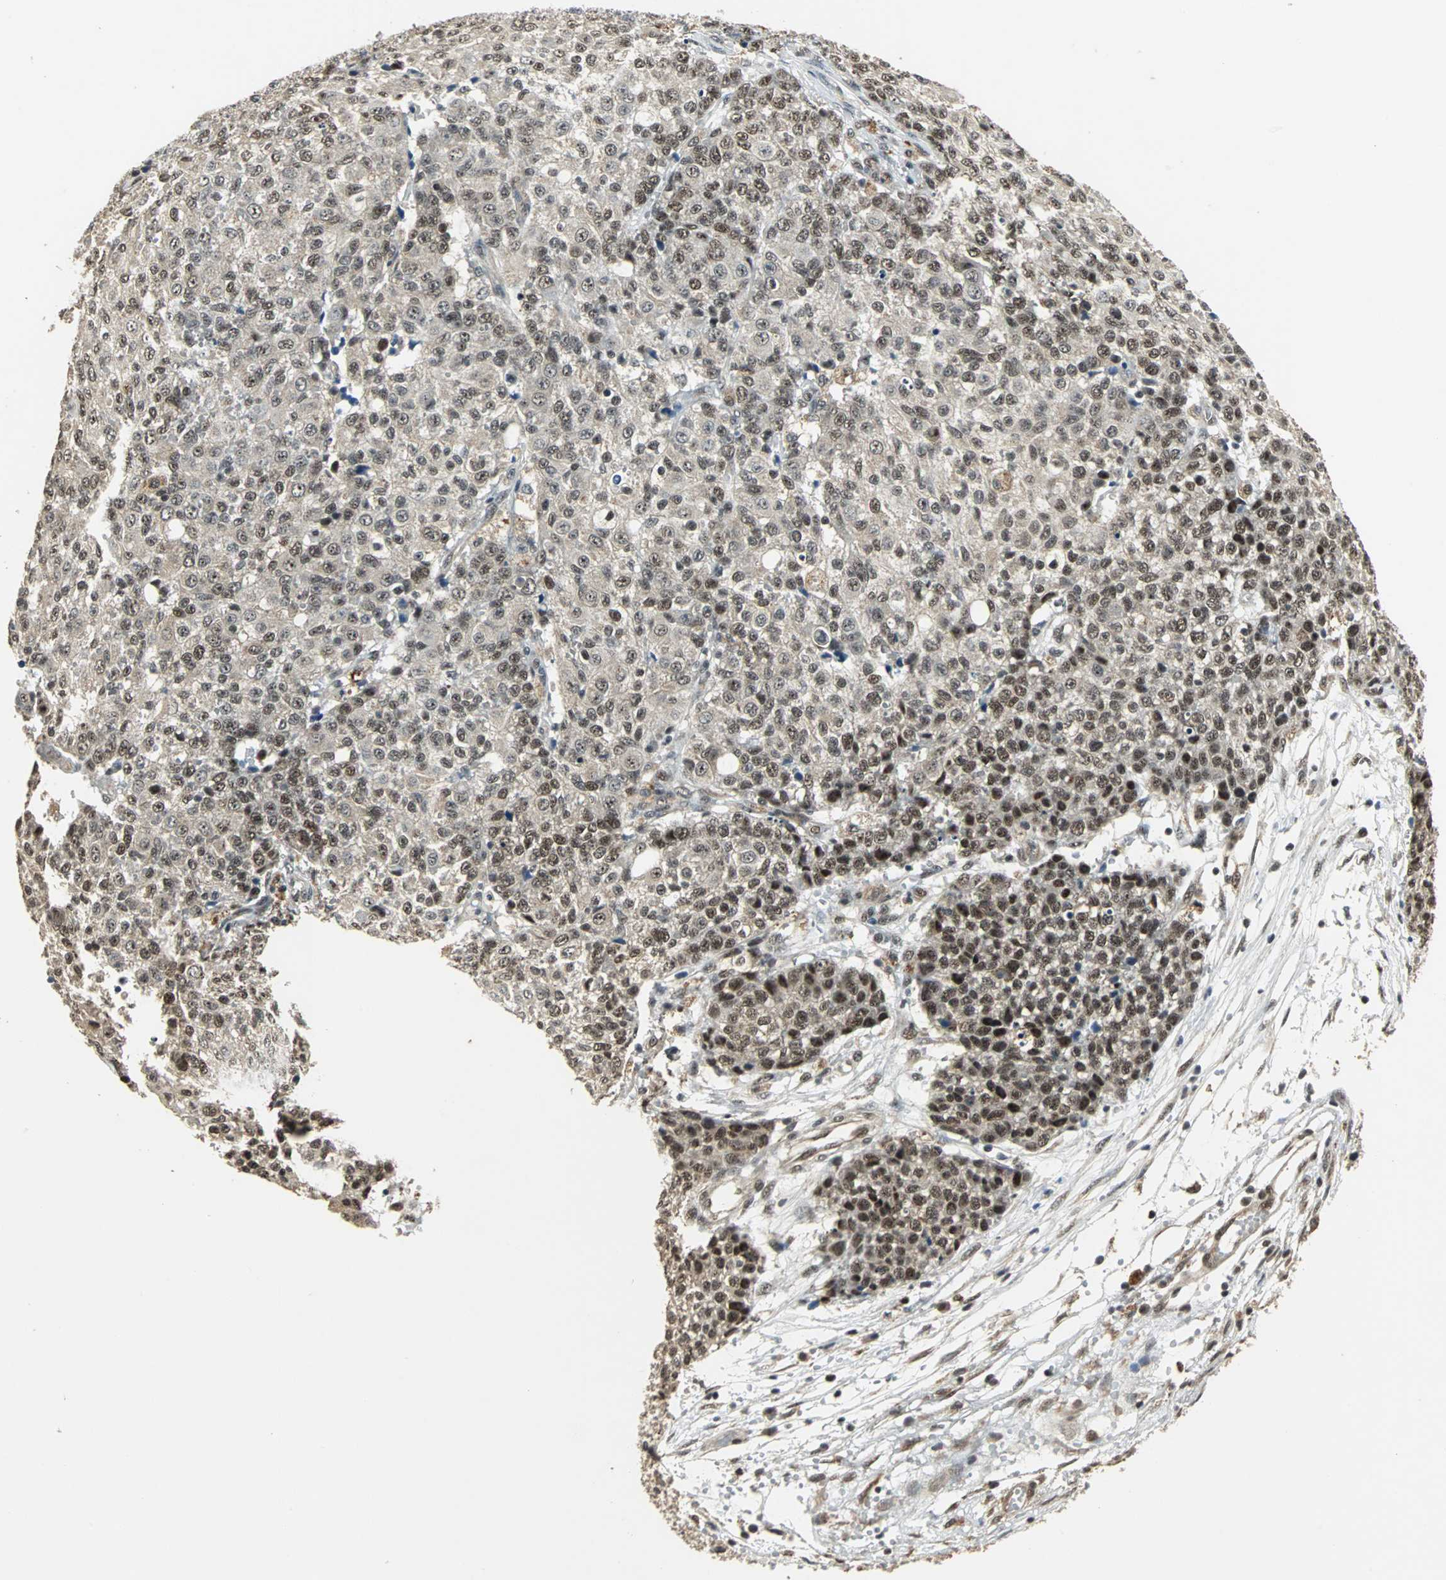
{"staining": {"intensity": "strong", "quantity": ">75%", "location": "nuclear"}, "tissue": "ovarian cancer", "cell_type": "Tumor cells", "image_type": "cancer", "snomed": [{"axis": "morphology", "description": "Carcinoma, endometroid"}, {"axis": "topography", "description": "Ovary"}], "caption": "Protein staining of endometroid carcinoma (ovarian) tissue reveals strong nuclear positivity in about >75% of tumor cells. The staining was performed using DAB (3,3'-diaminobenzidine) to visualize the protein expression in brown, while the nuclei were stained in blue with hematoxylin (Magnification: 20x).", "gene": "MED4", "patient": {"sex": "female", "age": 42}}